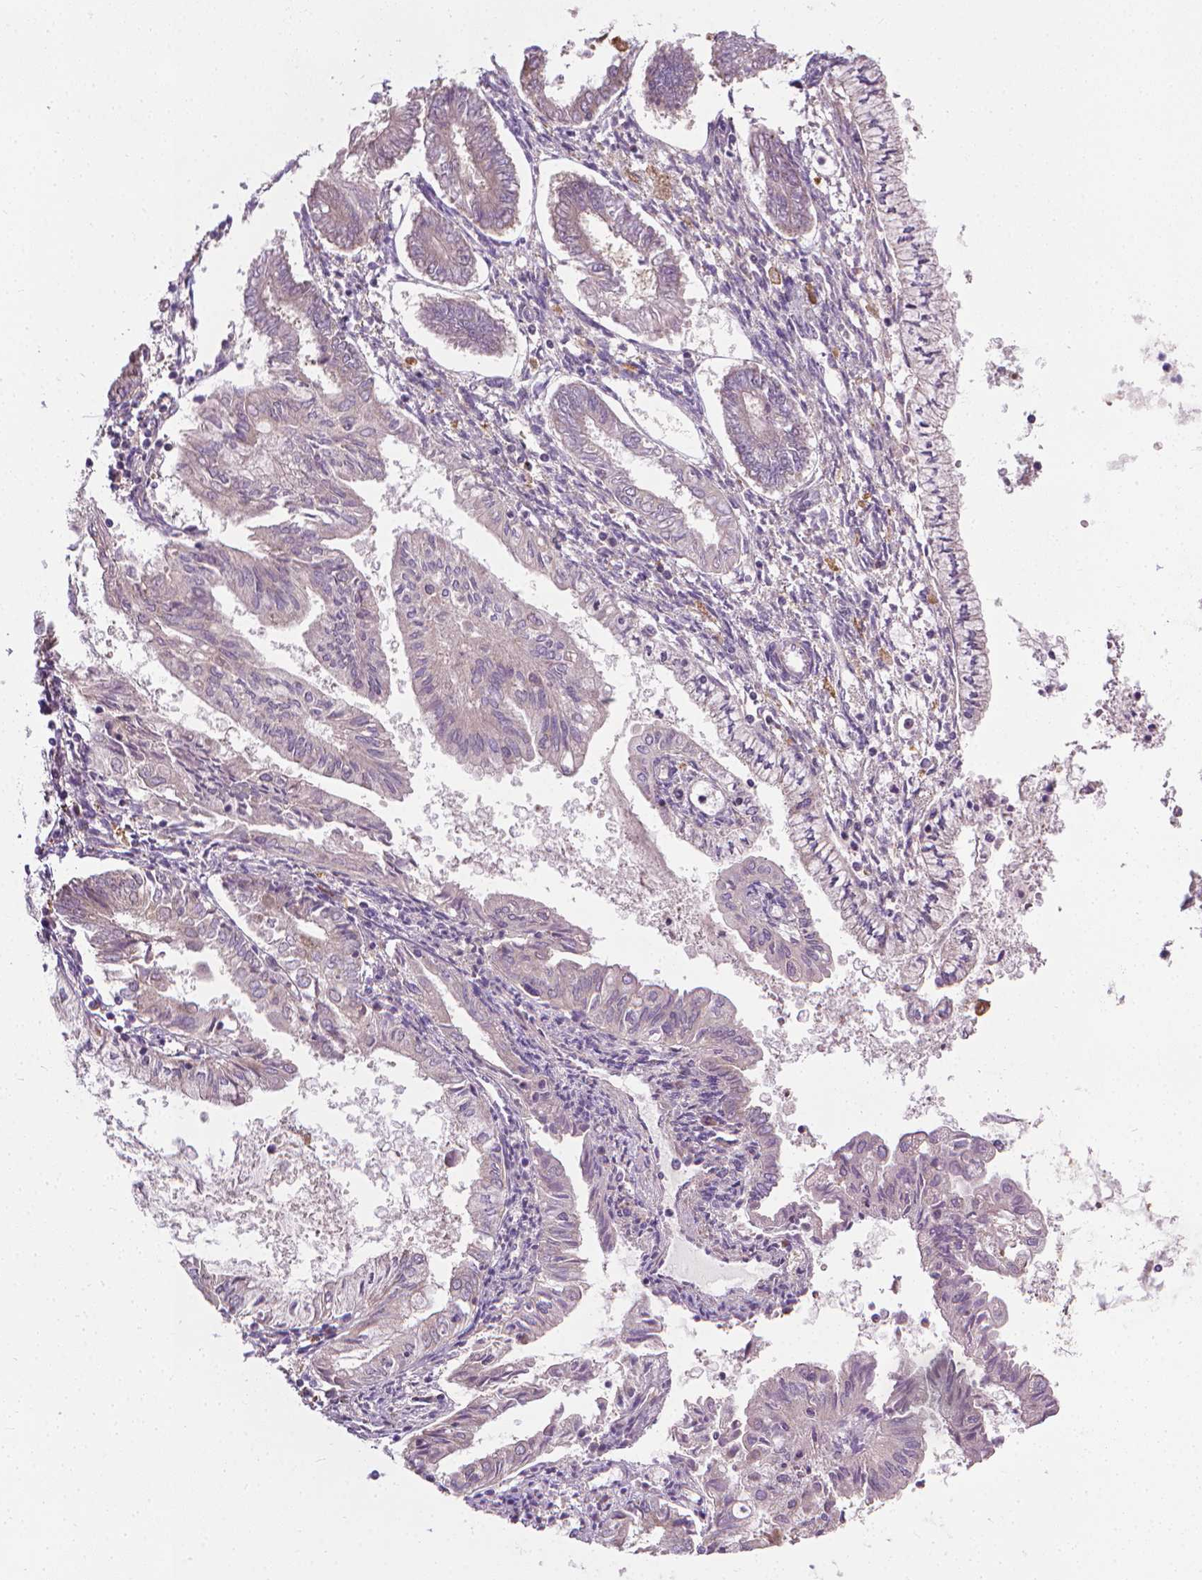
{"staining": {"intensity": "weak", "quantity": "<25%", "location": "cytoplasmic/membranous"}, "tissue": "endometrial cancer", "cell_type": "Tumor cells", "image_type": "cancer", "snomed": [{"axis": "morphology", "description": "Adenocarcinoma, NOS"}, {"axis": "topography", "description": "Endometrium"}], "caption": "IHC photomicrograph of neoplastic tissue: human endometrial cancer (adenocarcinoma) stained with DAB shows no significant protein expression in tumor cells. (Stains: DAB IHC with hematoxylin counter stain, Microscopy: brightfield microscopy at high magnification).", "gene": "PRAG1", "patient": {"sex": "female", "age": 68}}